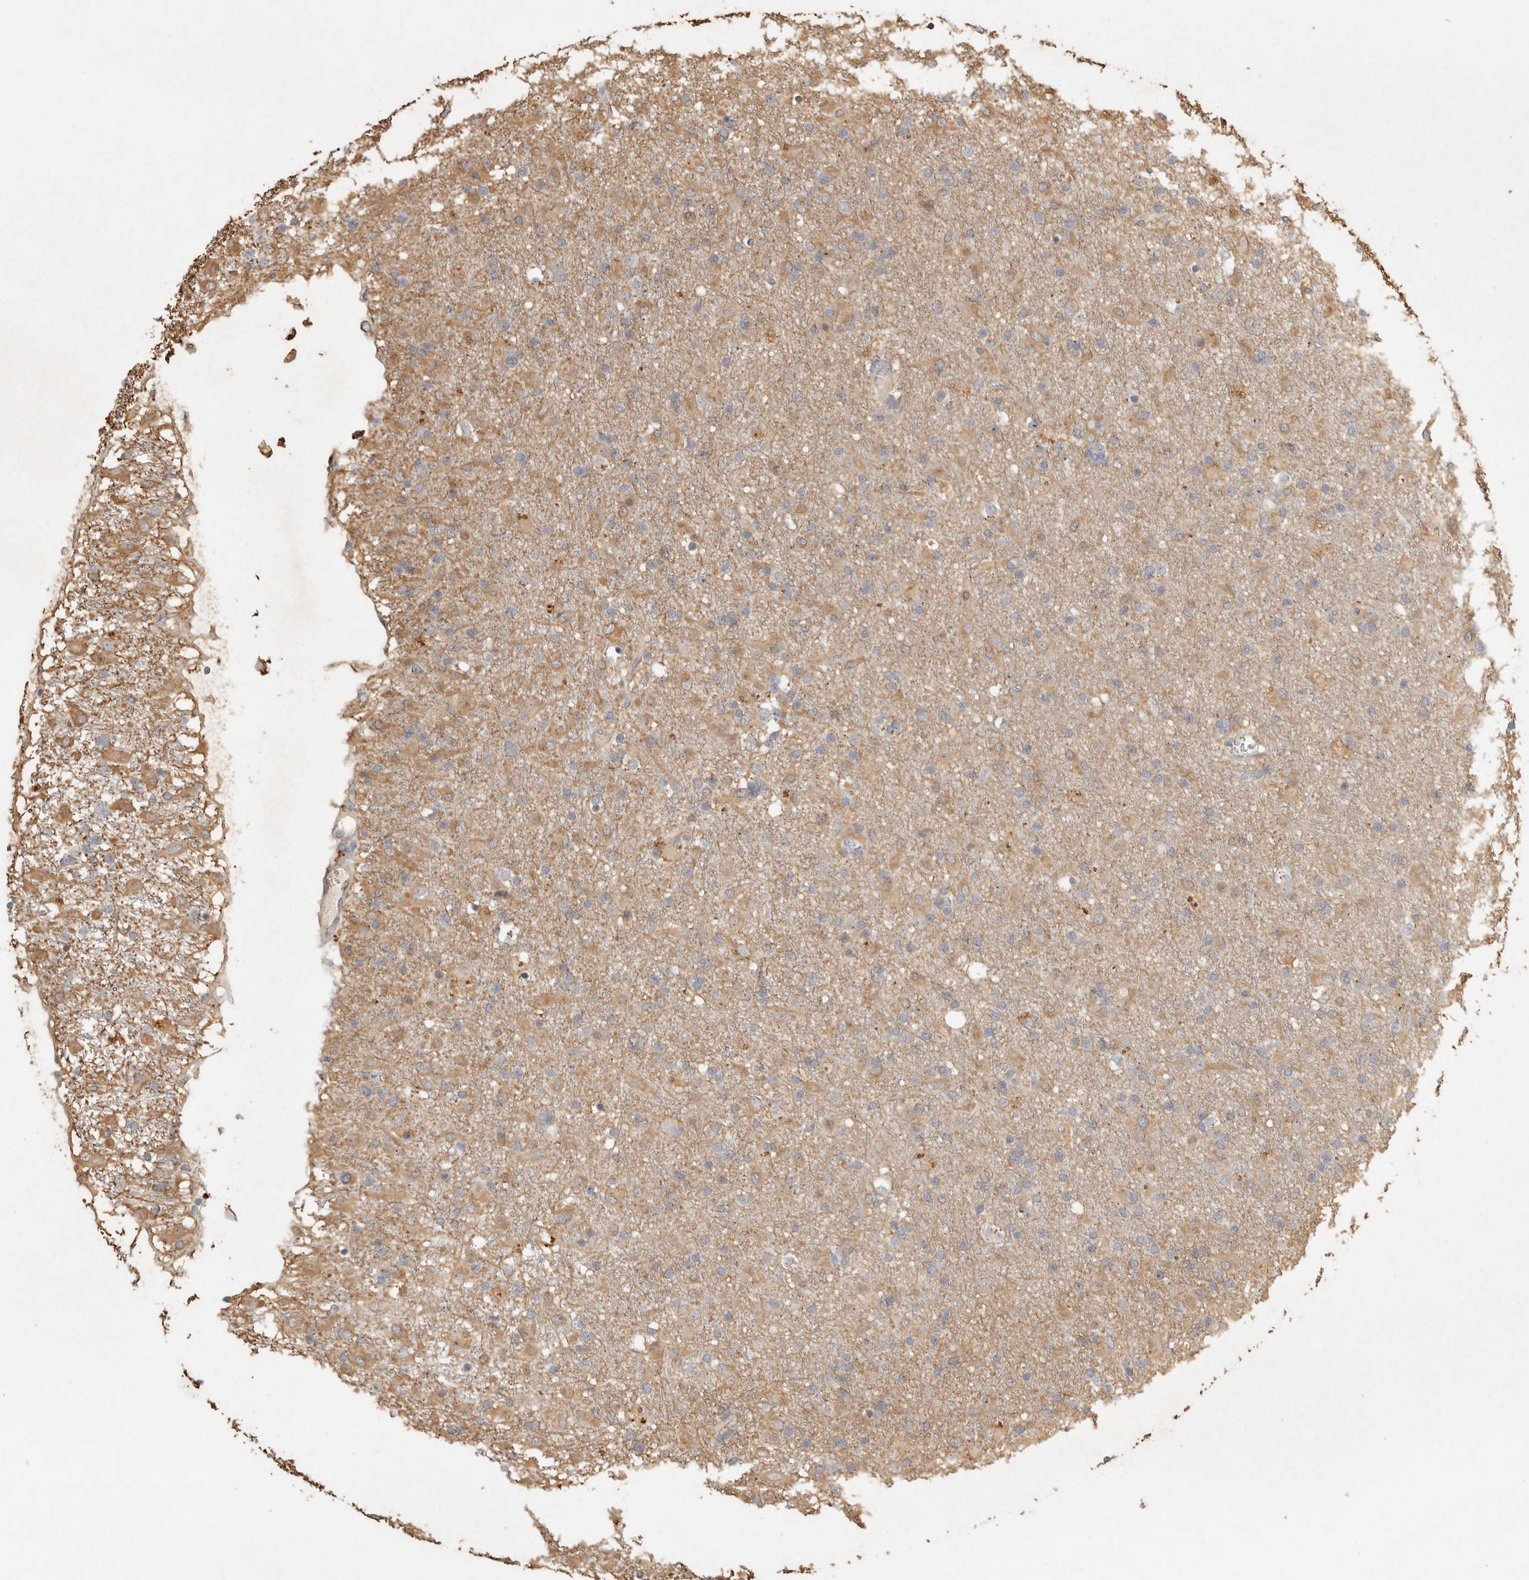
{"staining": {"intensity": "weak", "quantity": ">75%", "location": "cytoplasmic/membranous"}, "tissue": "glioma", "cell_type": "Tumor cells", "image_type": "cancer", "snomed": [{"axis": "morphology", "description": "Glioma, malignant, Low grade"}, {"axis": "topography", "description": "Brain"}], "caption": "High-magnification brightfield microscopy of malignant low-grade glioma stained with DAB (brown) and counterstained with hematoxylin (blue). tumor cells exhibit weak cytoplasmic/membranous staining is present in approximately>75% of cells.", "gene": "REPS2", "patient": {"sex": "male", "age": 65}}